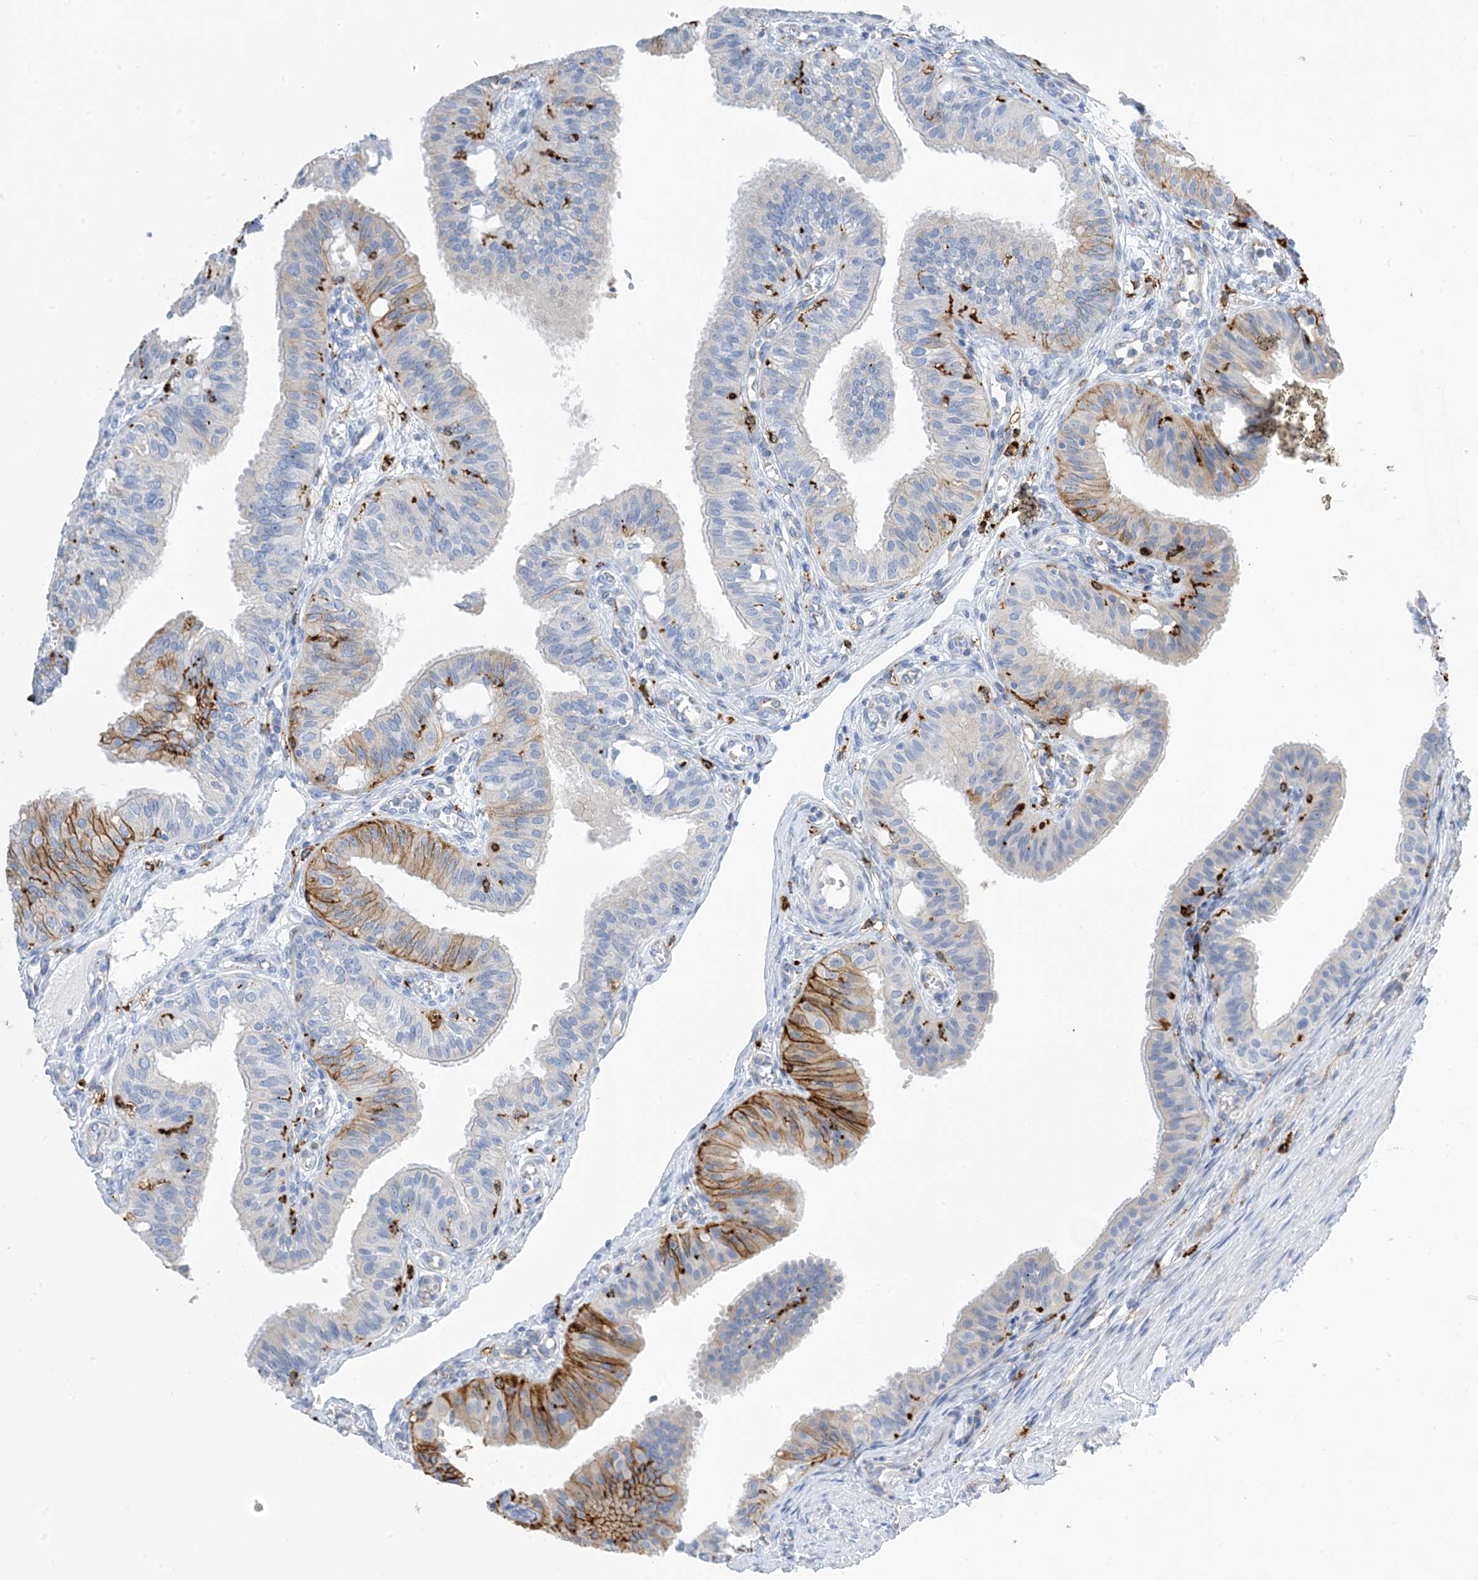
{"staining": {"intensity": "moderate", "quantity": "<25%", "location": "cytoplasmic/membranous"}, "tissue": "fallopian tube", "cell_type": "Glandular cells", "image_type": "normal", "snomed": [{"axis": "morphology", "description": "Normal tissue, NOS"}, {"axis": "topography", "description": "Fallopian tube"}, {"axis": "topography", "description": "Ovary"}], "caption": "Unremarkable fallopian tube reveals moderate cytoplasmic/membranous expression in approximately <25% of glandular cells The staining is performed using DAB brown chromogen to label protein expression. The nuclei are counter-stained blue using hematoxylin..", "gene": "DPH3", "patient": {"sex": "female", "age": 42}}